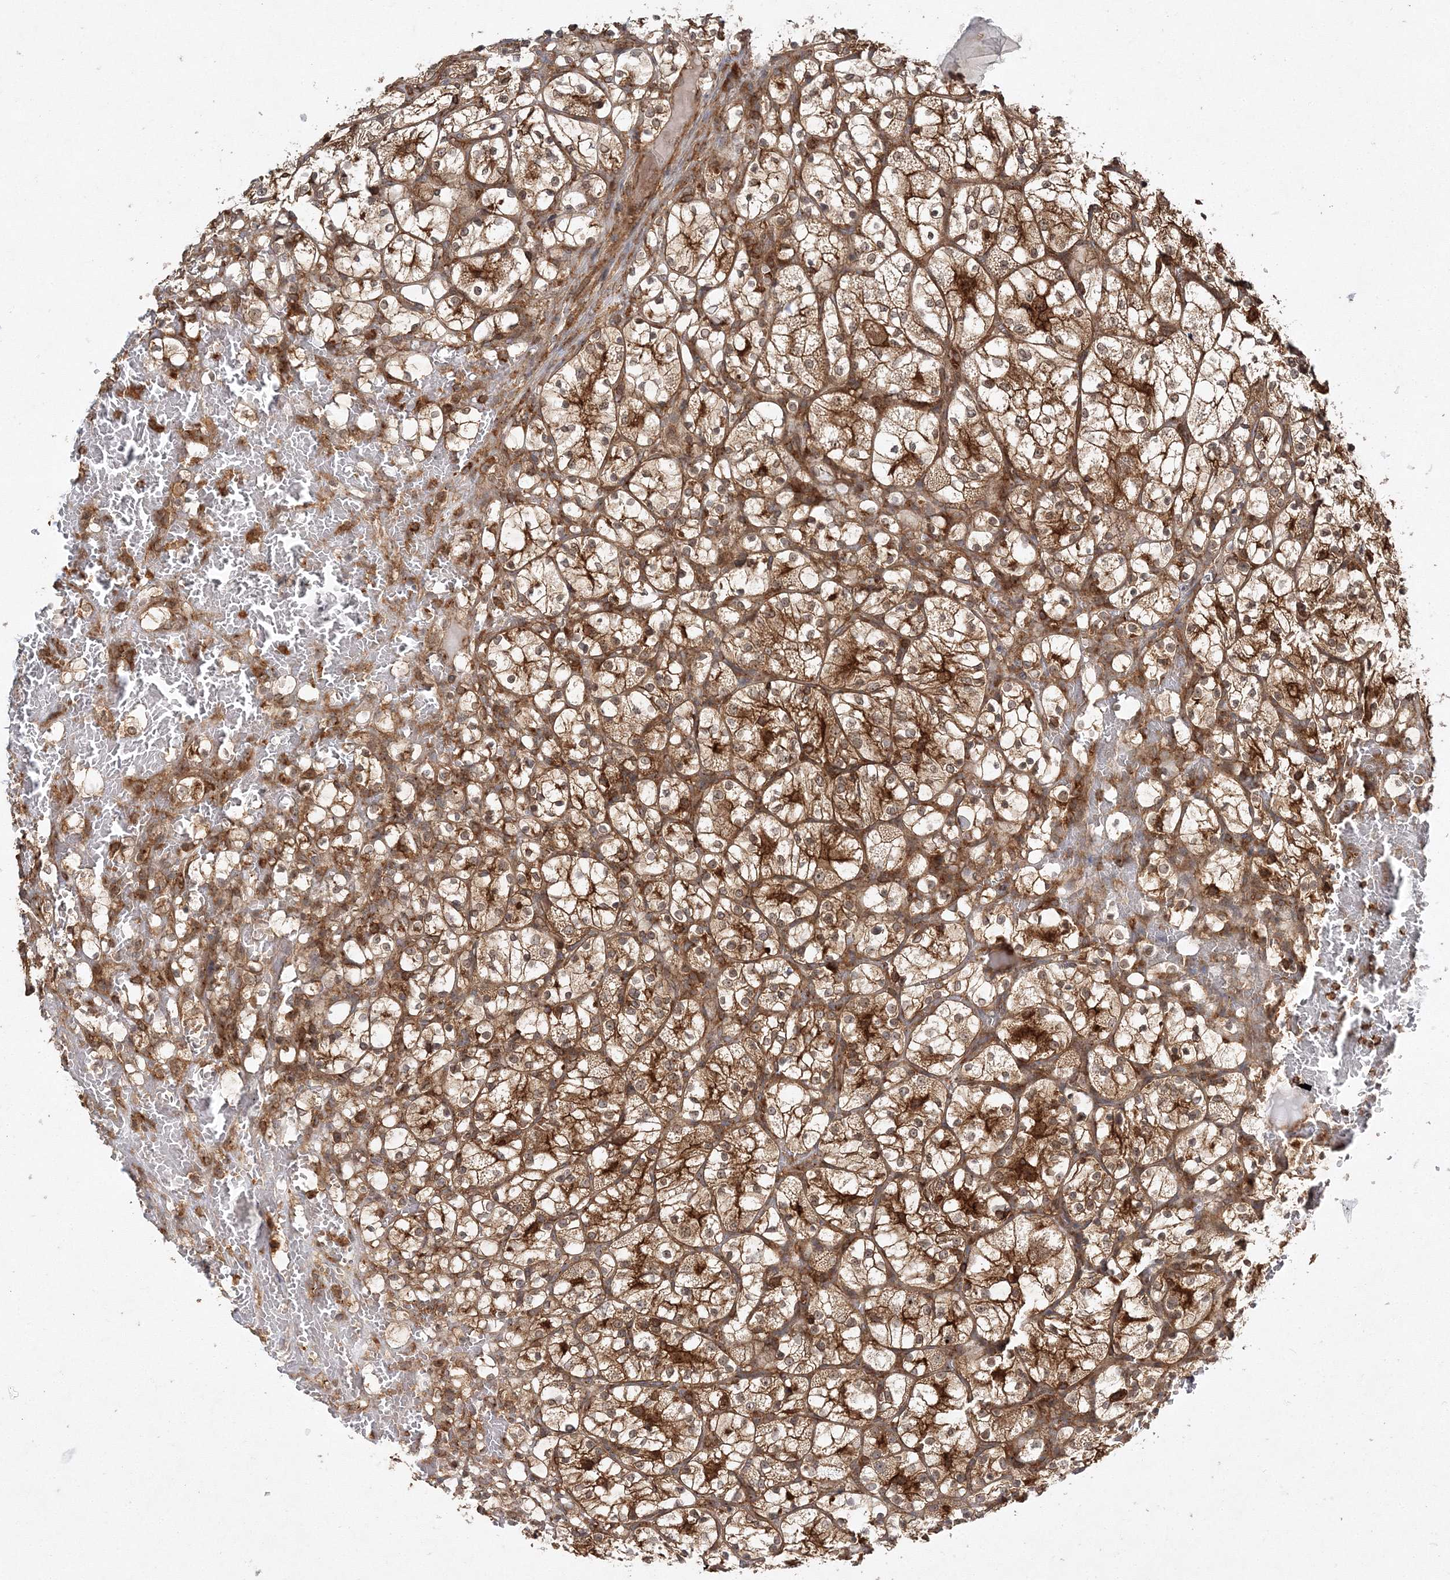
{"staining": {"intensity": "moderate", "quantity": ">75%", "location": "cytoplasmic/membranous"}, "tissue": "renal cancer", "cell_type": "Tumor cells", "image_type": "cancer", "snomed": [{"axis": "morphology", "description": "Adenocarcinoma, NOS"}, {"axis": "topography", "description": "Kidney"}], "caption": "Immunohistochemical staining of renal cancer reveals medium levels of moderate cytoplasmic/membranous protein expression in about >75% of tumor cells.", "gene": "WDR37", "patient": {"sex": "female", "age": 69}}